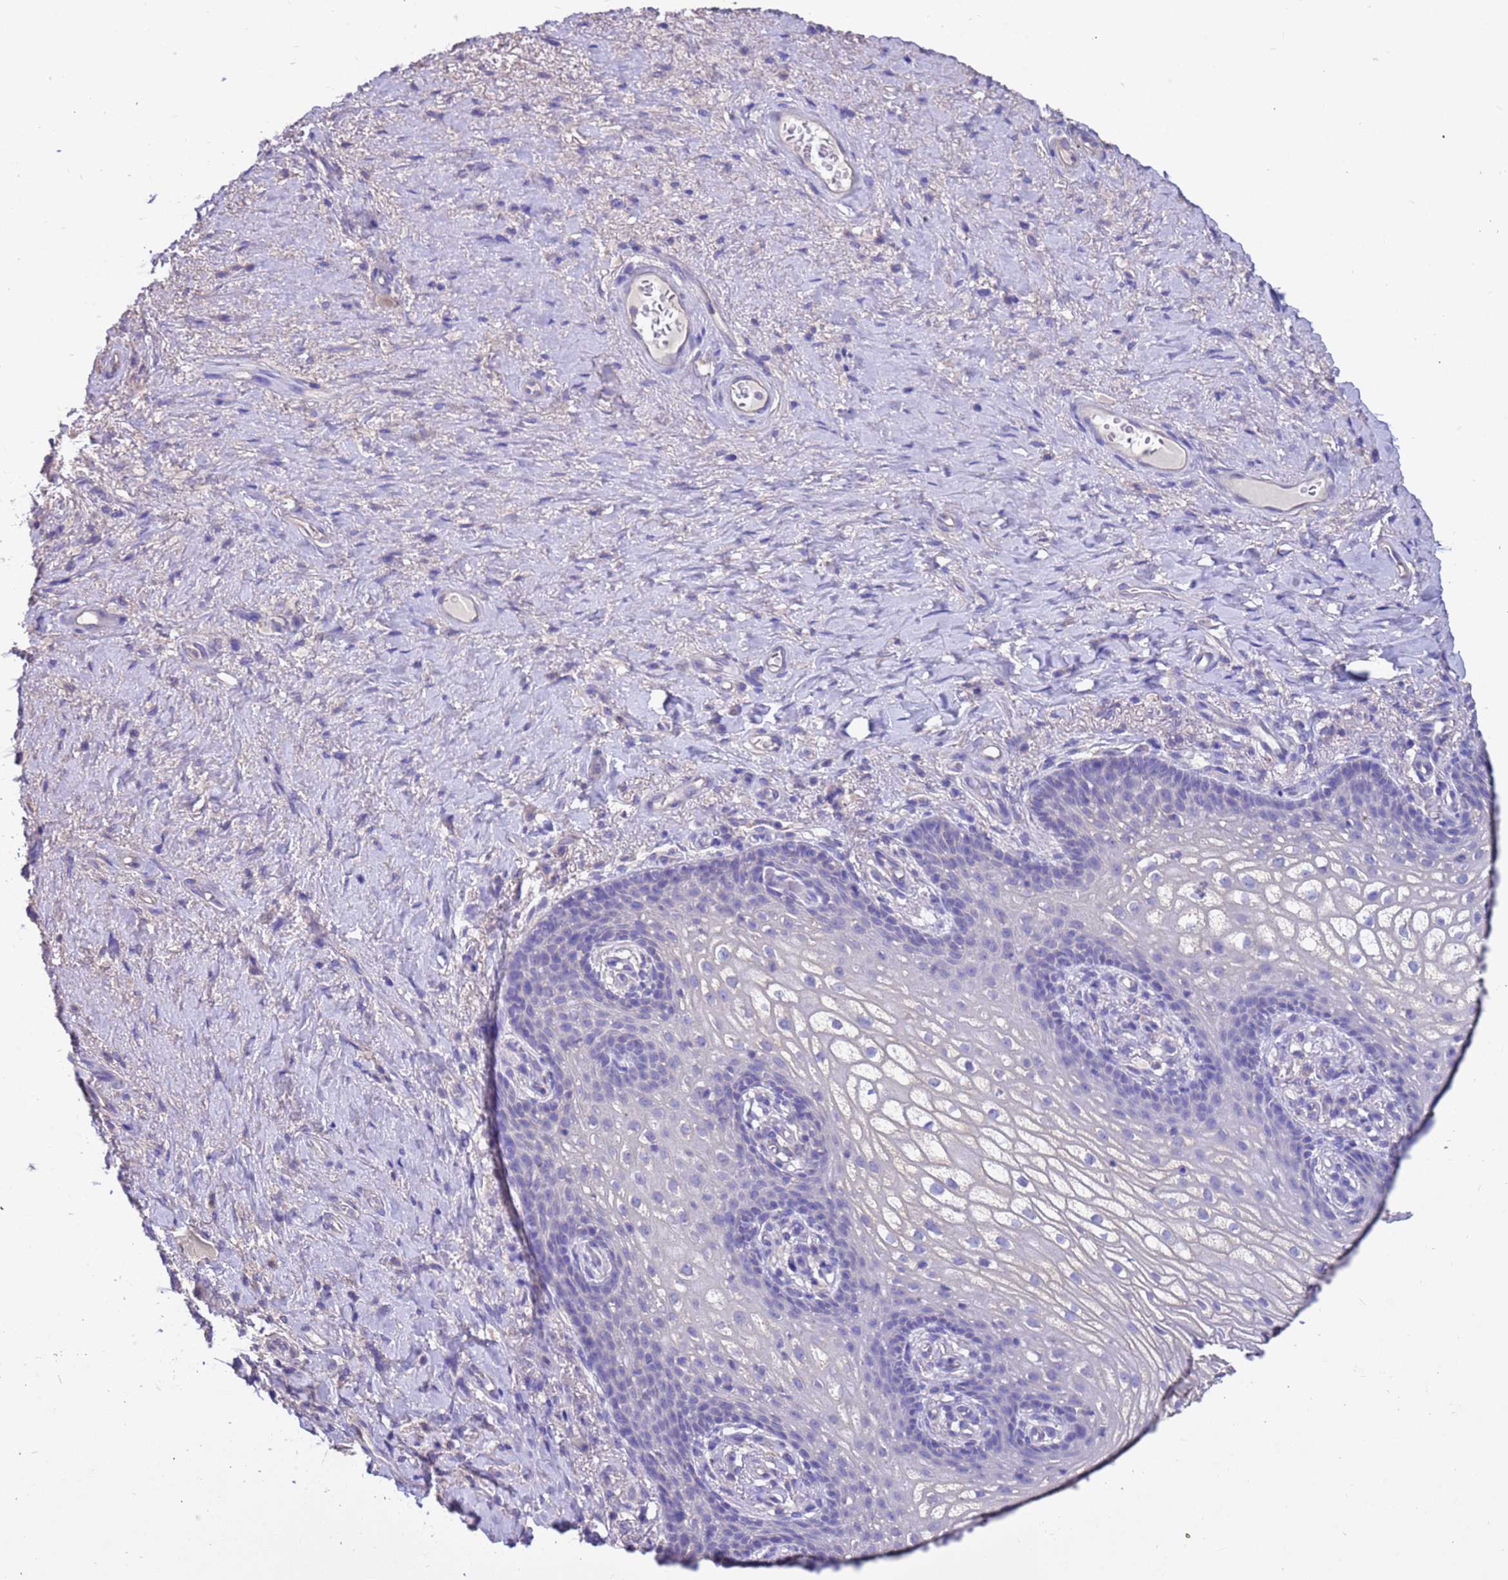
{"staining": {"intensity": "weak", "quantity": "<25%", "location": "cytoplasmic/membranous"}, "tissue": "vagina", "cell_type": "Squamous epithelial cells", "image_type": "normal", "snomed": [{"axis": "morphology", "description": "Normal tissue, NOS"}, {"axis": "topography", "description": "Vagina"}], "caption": "Protein analysis of unremarkable vagina demonstrates no significant staining in squamous epithelial cells.", "gene": "SRL", "patient": {"sex": "female", "age": 60}}